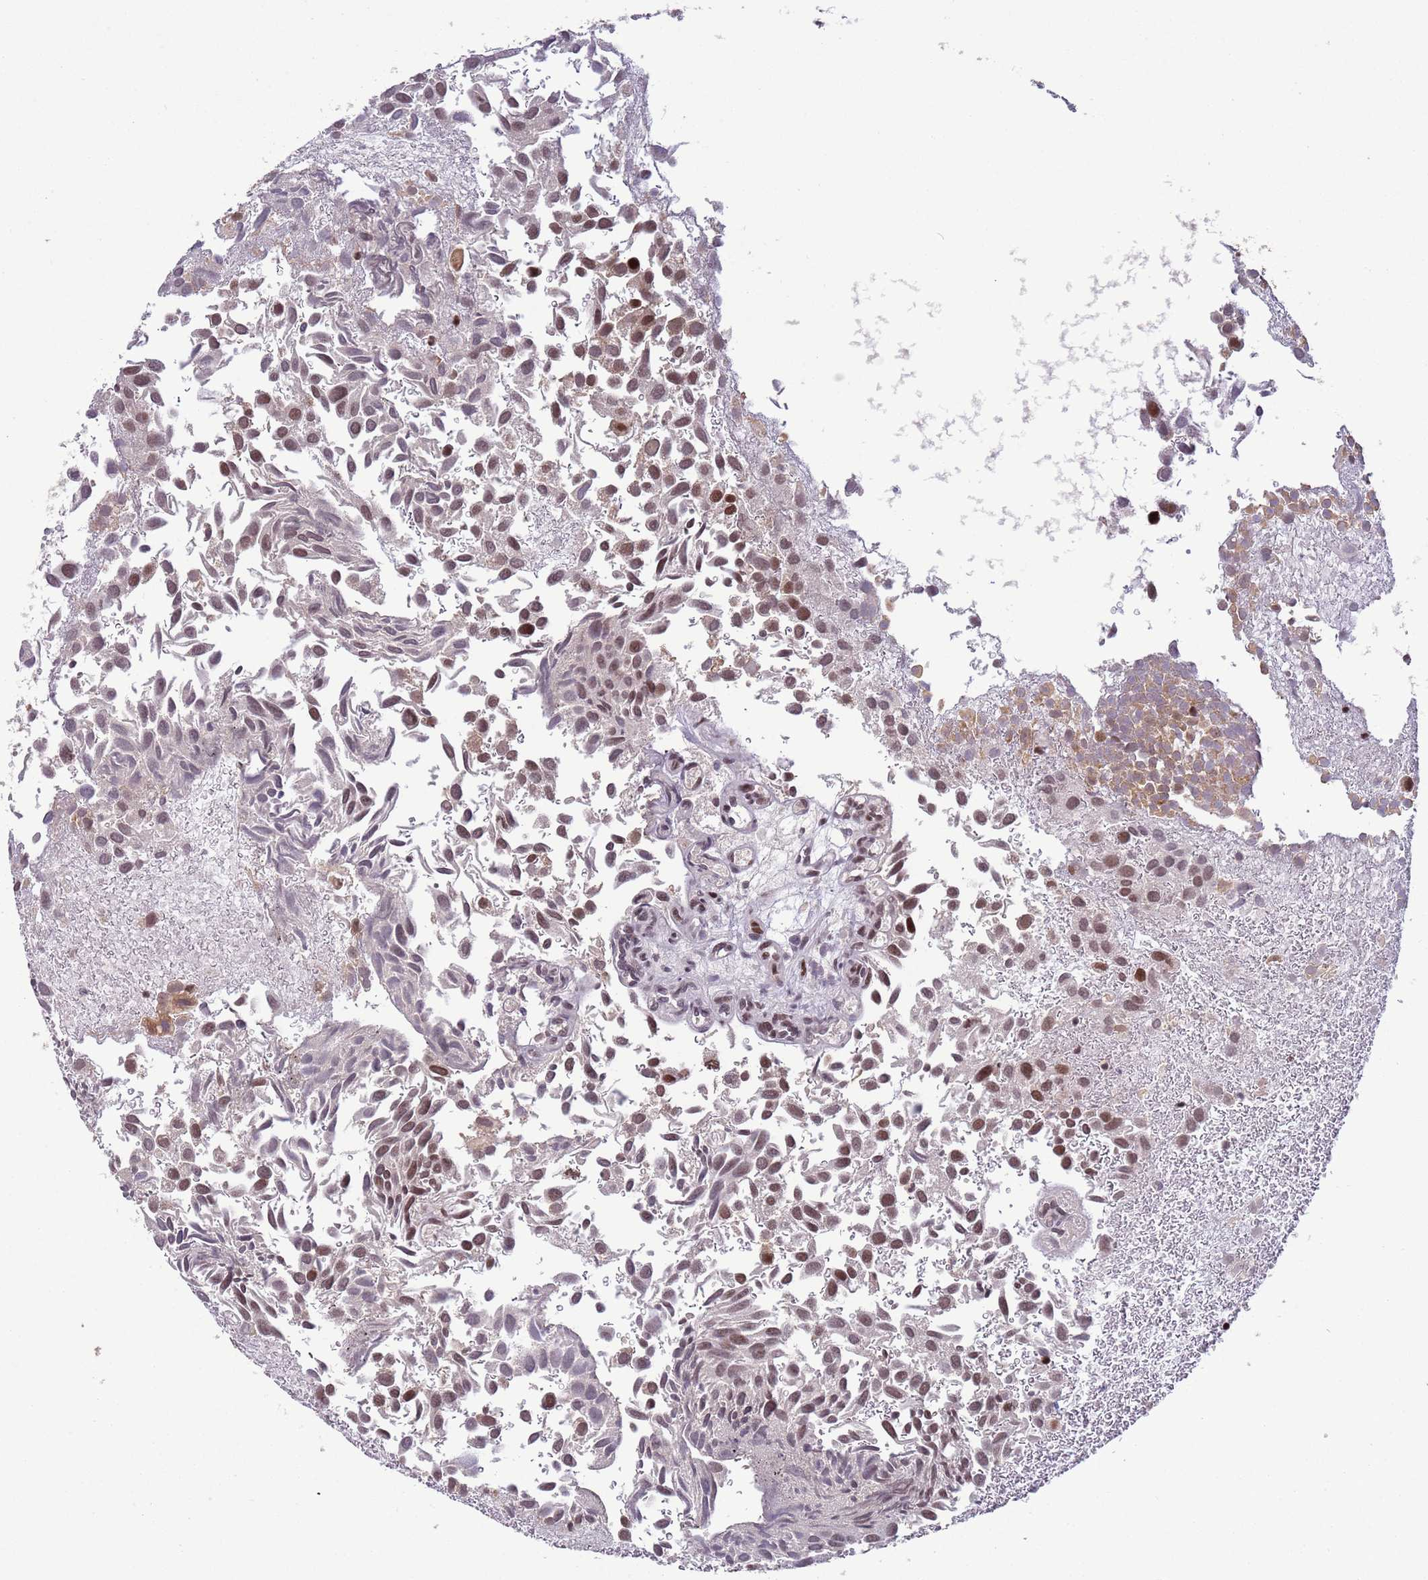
{"staining": {"intensity": "moderate", "quantity": "25%-75%", "location": "cytoplasmic/membranous,nuclear"}, "tissue": "urothelial cancer", "cell_type": "Tumor cells", "image_type": "cancer", "snomed": [{"axis": "morphology", "description": "Urothelial carcinoma, Low grade"}, {"axis": "topography", "description": "Urinary bladder"}], "caption": "DAB immunohistochemical staining of urothelial cancer exhibits moderate cytoplasmic/membranous and nuclear protein expression in about 25%-75% of tumor cells.", "gene": "RCOR2", "patient": {"sex": "male", "age": 88}}